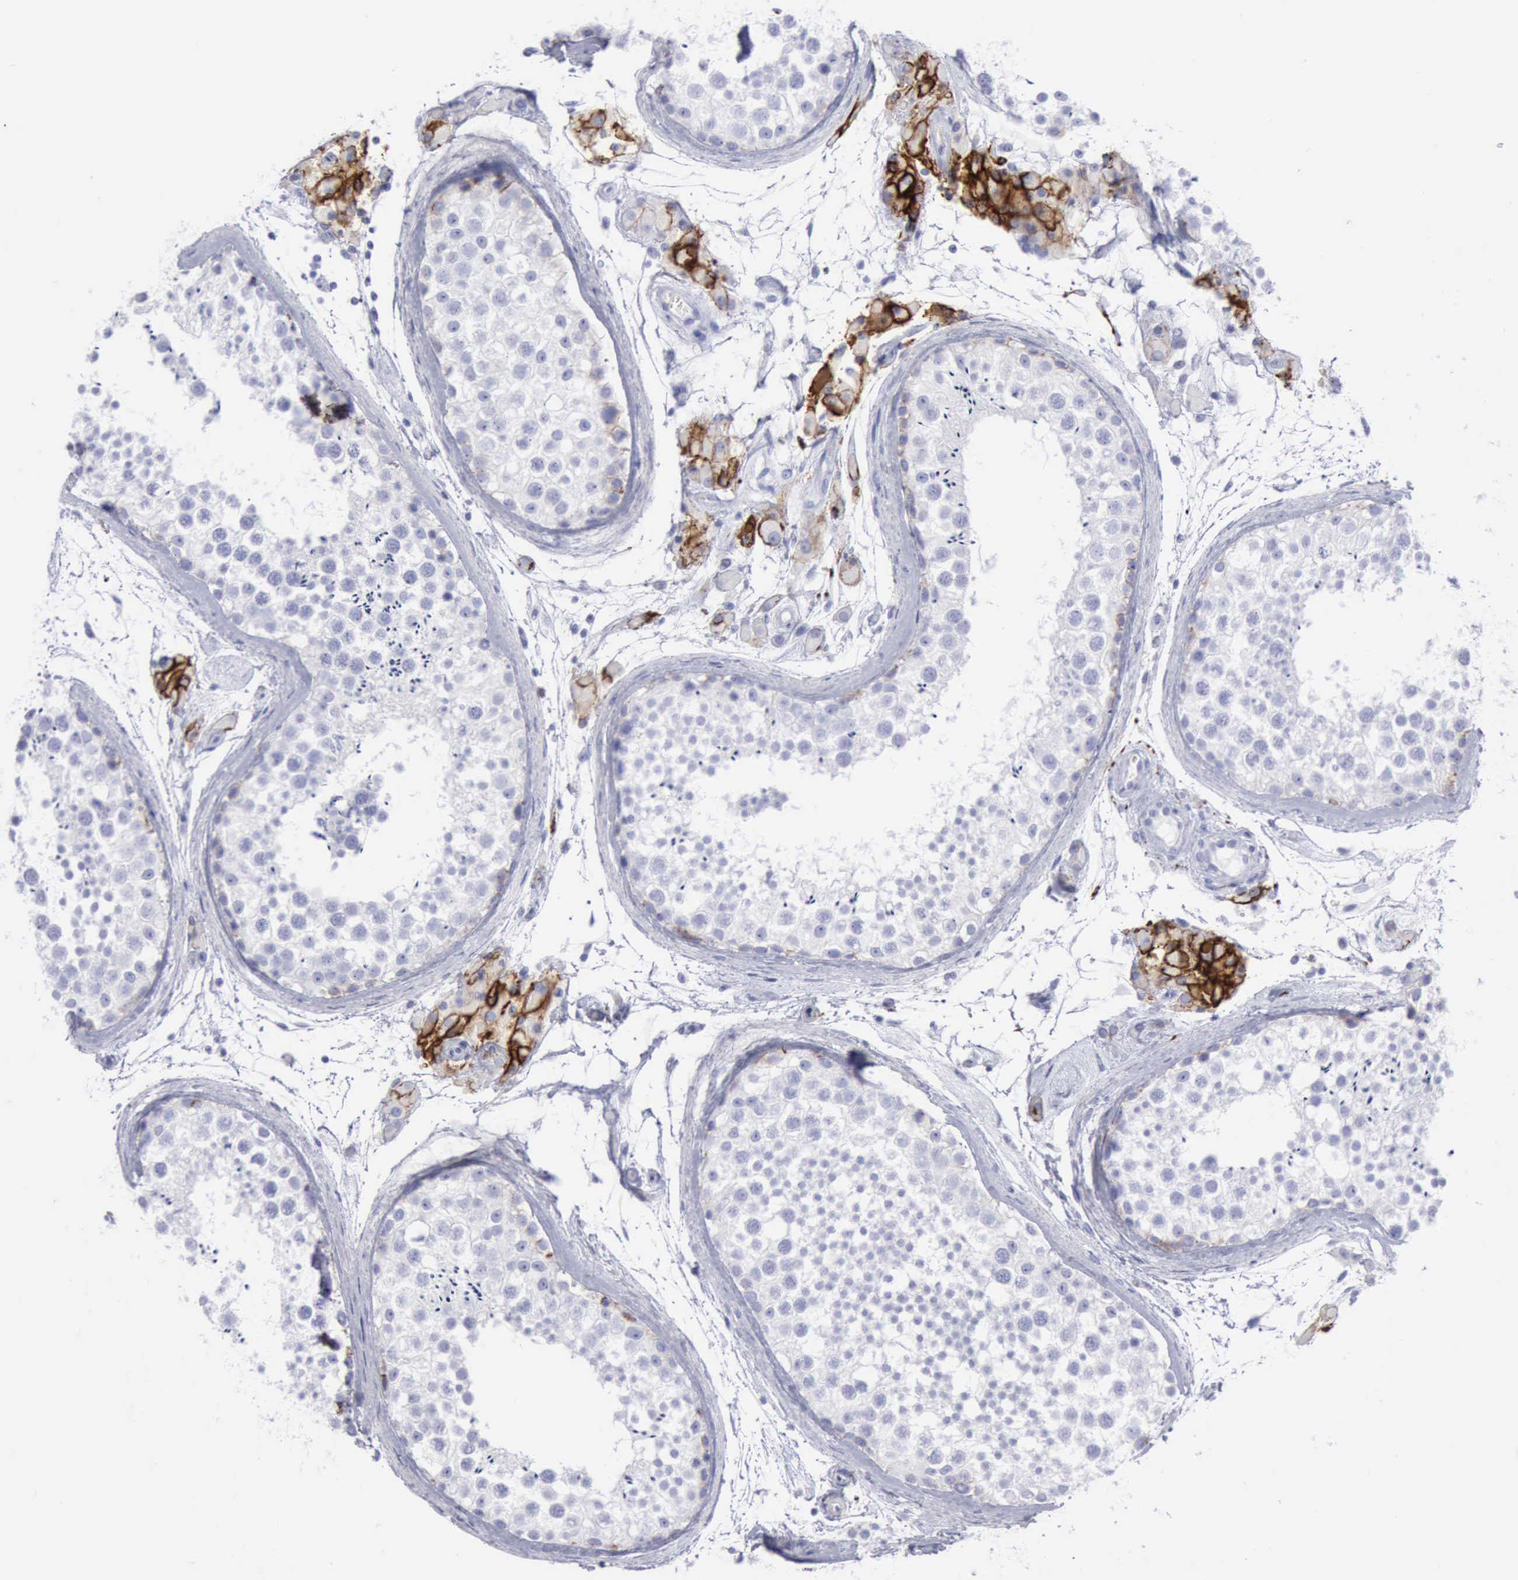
{"staining": {"intensity": "negative", "quantity": "none", "location": "none"}, "tissue": "testis", "cell_type": "Cells in seminiferous ducts", "image_type": "normal", "snomed": [{"axis": "morphology", "description": "Normal tissue, NOS"}, {"axis": "topography", "description": "Testis"}], "caption": "Immunohistochemistry of benign human testis reveals no positivity in cells in seminiferous ducts.", "gene": "NCAM1", "patient": {"sex": "male", "age": 46}}